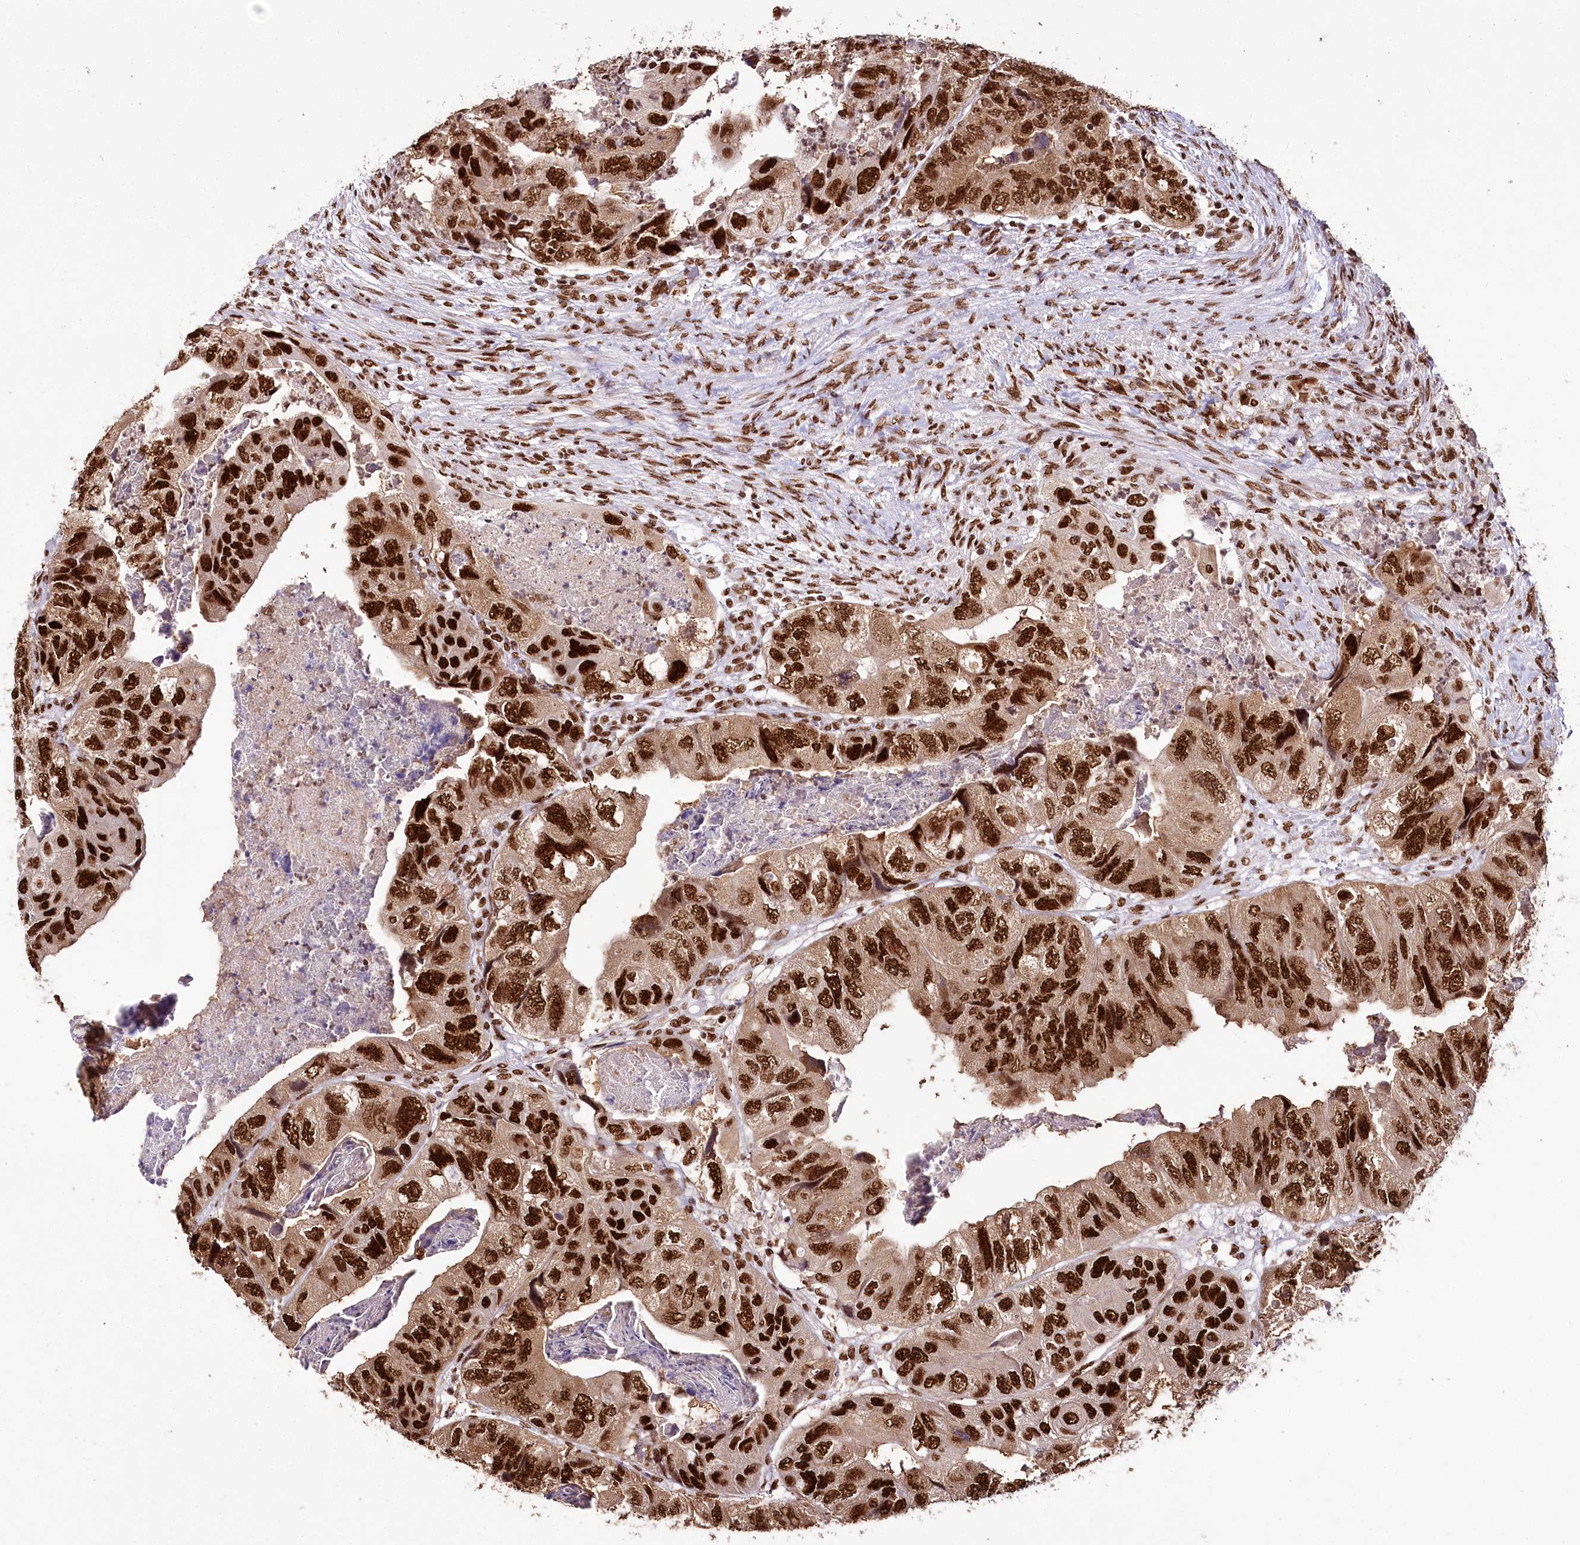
{"staining": {"intensity": "strong", "quantity": ">75%", "location": "cytoplasmic/membranous,nuclear"}, "tissue": "colorectal cancer", "cell_type": "Tumor cells", "image_type": "cancer", "snomed": [{"axis": "morphology", "description": "Adenocarcinoma, NOS"}, {"axis": "topography", "description": "Rectum"}], "caption": "Immunohistochemical staining of colorectal cancer shows high levels of strong cytoplasmic/membranous and nuclear staining in about >75% of tumor cells.", "gene": "SMARCE1", "patient": {"sex": "male", "age": 63}}